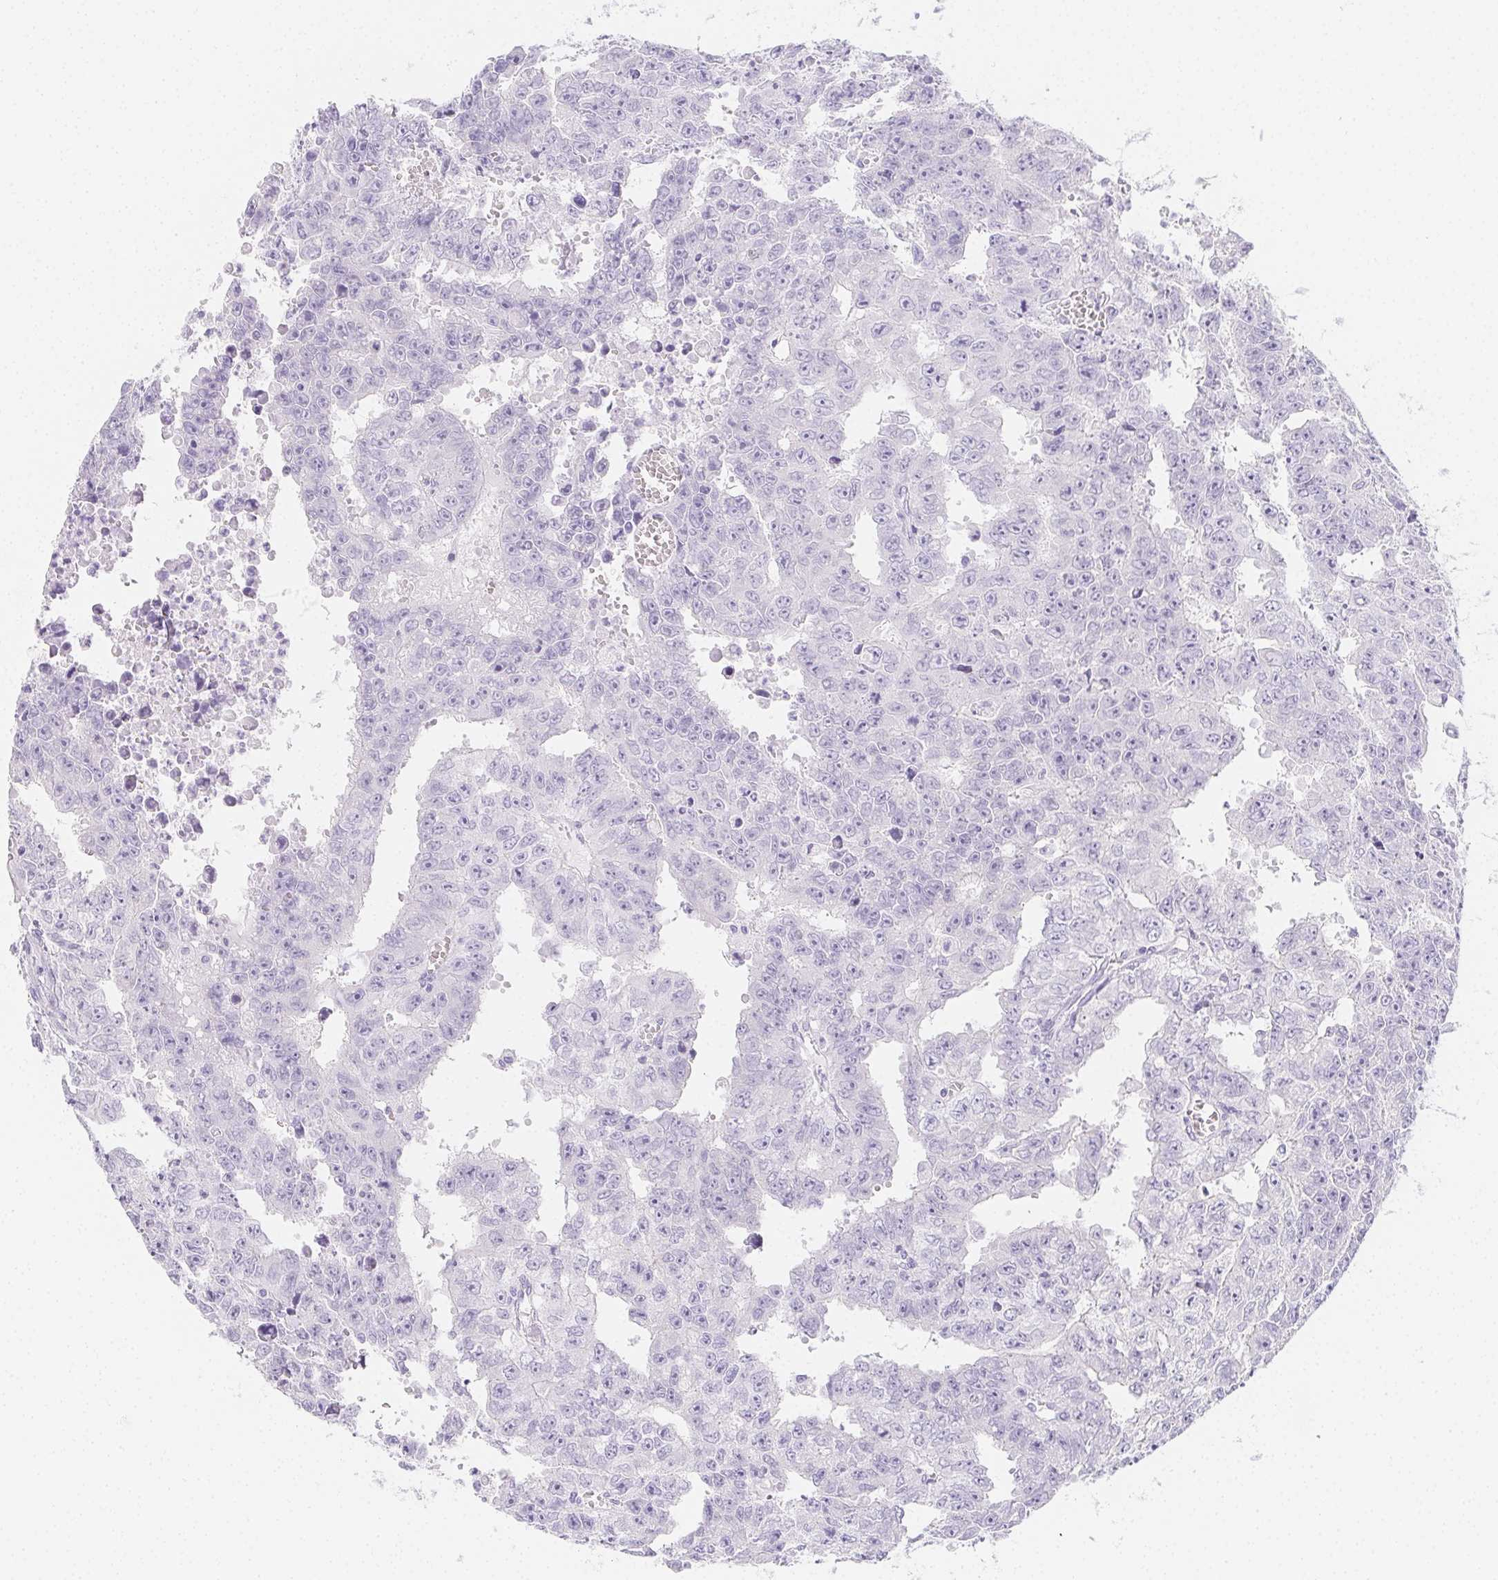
{"staining": {"intensity": "negative", "quantity": "none", "location": "none"}, "tissue": "testis cancer", "cell_type": "Tumor cells", "image_type": "cancer", "snomed": [{"axis": "morphology", "description": "Carcinoma, Embryonal, NOS"}, {"axis": "morphology", "description": "Teratoma, malignant, NOS"}, {"axis": "topography", "description": "Testis"}], "caption": "Testis embryonal carcinoma was stained to show a protein in brown. There is no significant staining in tumor cells. The staining was performed using DAB (3,3'-diaminobenzidine) to visualize the protein expression in brown, while the nuclei were stained in blue with hematoxylin (Magnification: 20x).", "gene": "ZBBX", "patient": {"sex": "male", "age": 24}}